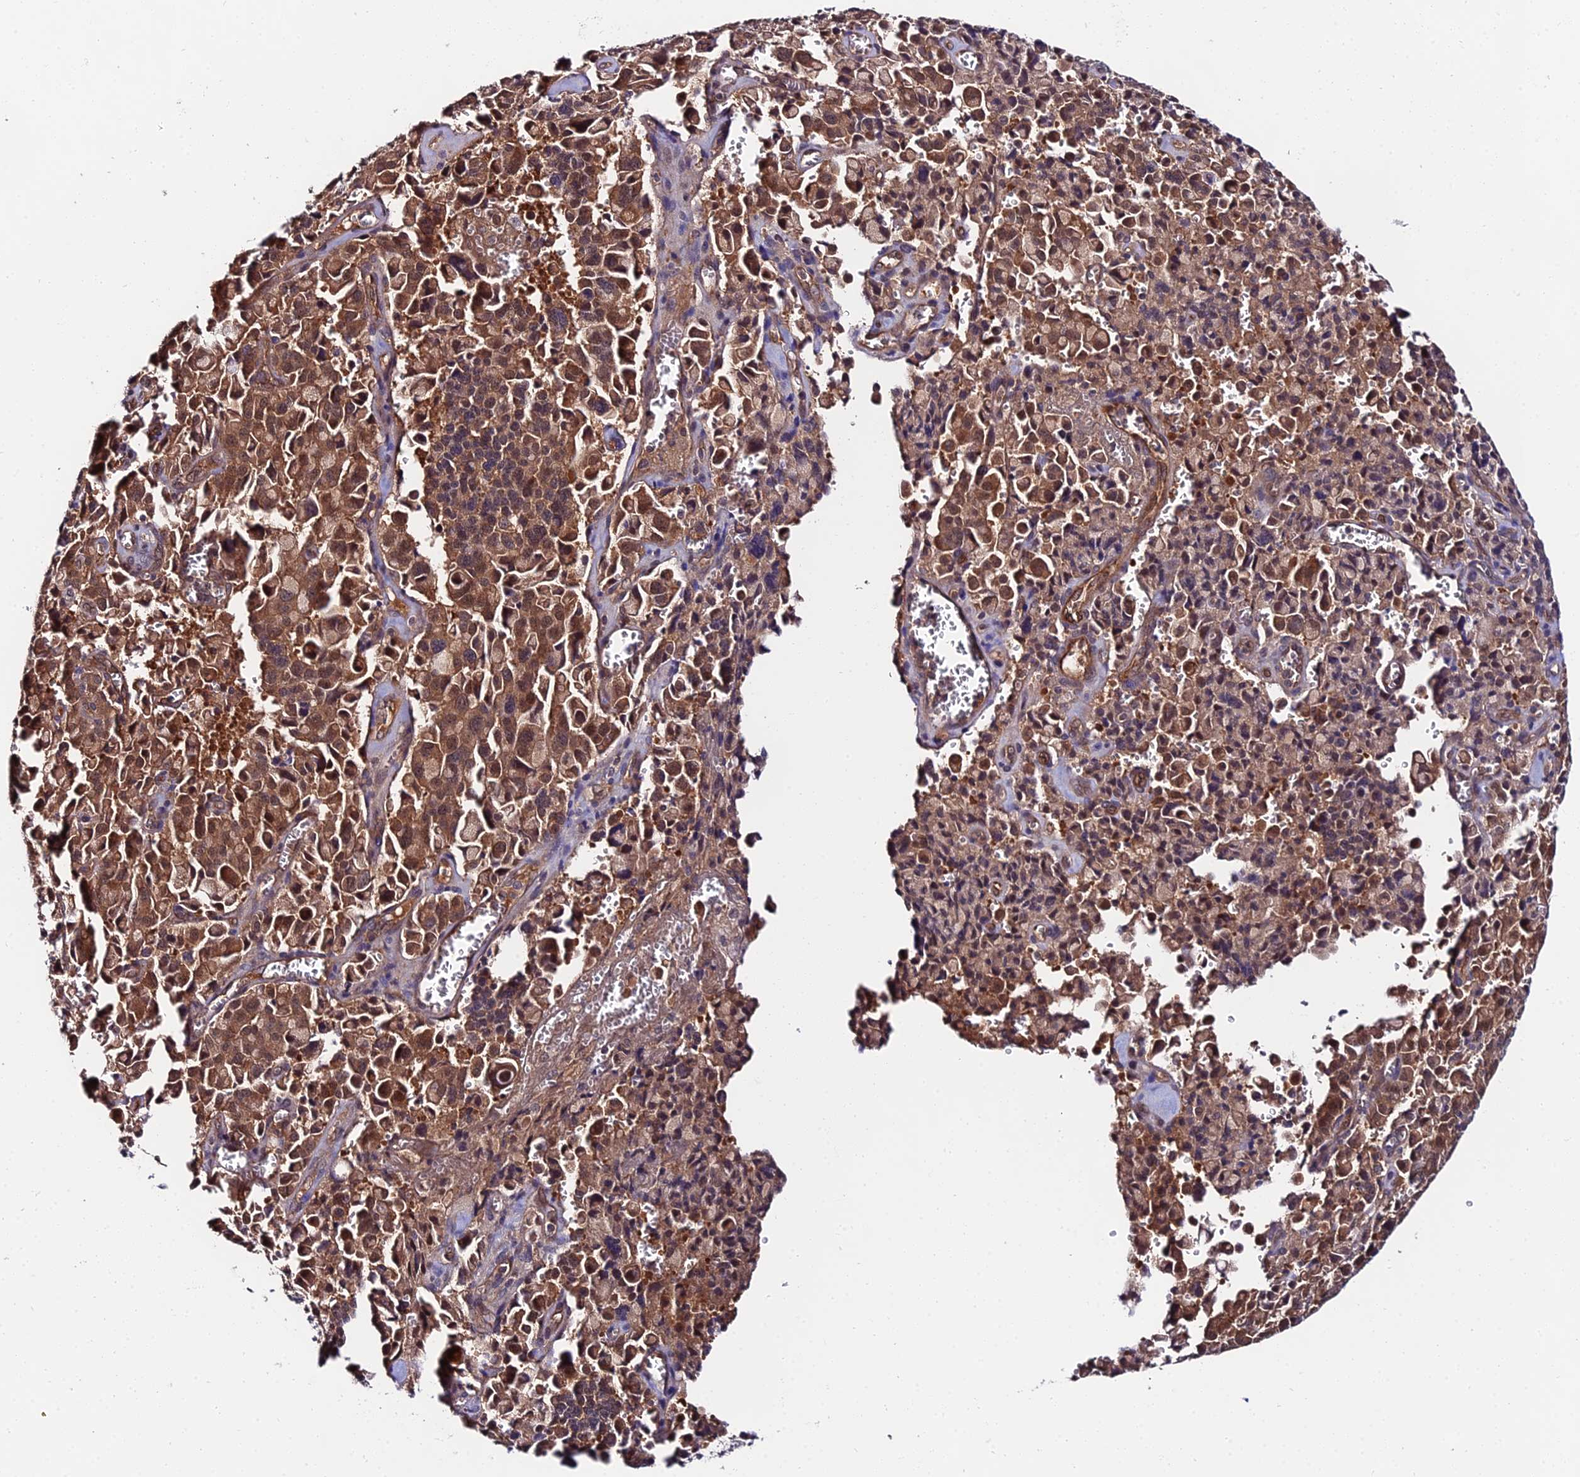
{"staining": {"intensity": "moderate", "quantity": ">75%", "location": "cytoplasmic/membranous,nuclear"}, "tissue": "pancreatic cancer", "cell_type": "Tumor cells", "image_type": "cancer", "snomed": [{"axis": "morphology", "description": "Adenocarcinoma, NOS"}, {"axis": "topography", "description": "Pancreas"}], "caption": "Immunohistochemistry (IHC) (DAB) staining of human pancreatic cancer exhibits moderate cytoplasmic/membranous and nuclear protein staining in about >75% of tumor cells.", "gene": "PPP2R2C", "patient": {"sex": "male", "age": 65}}